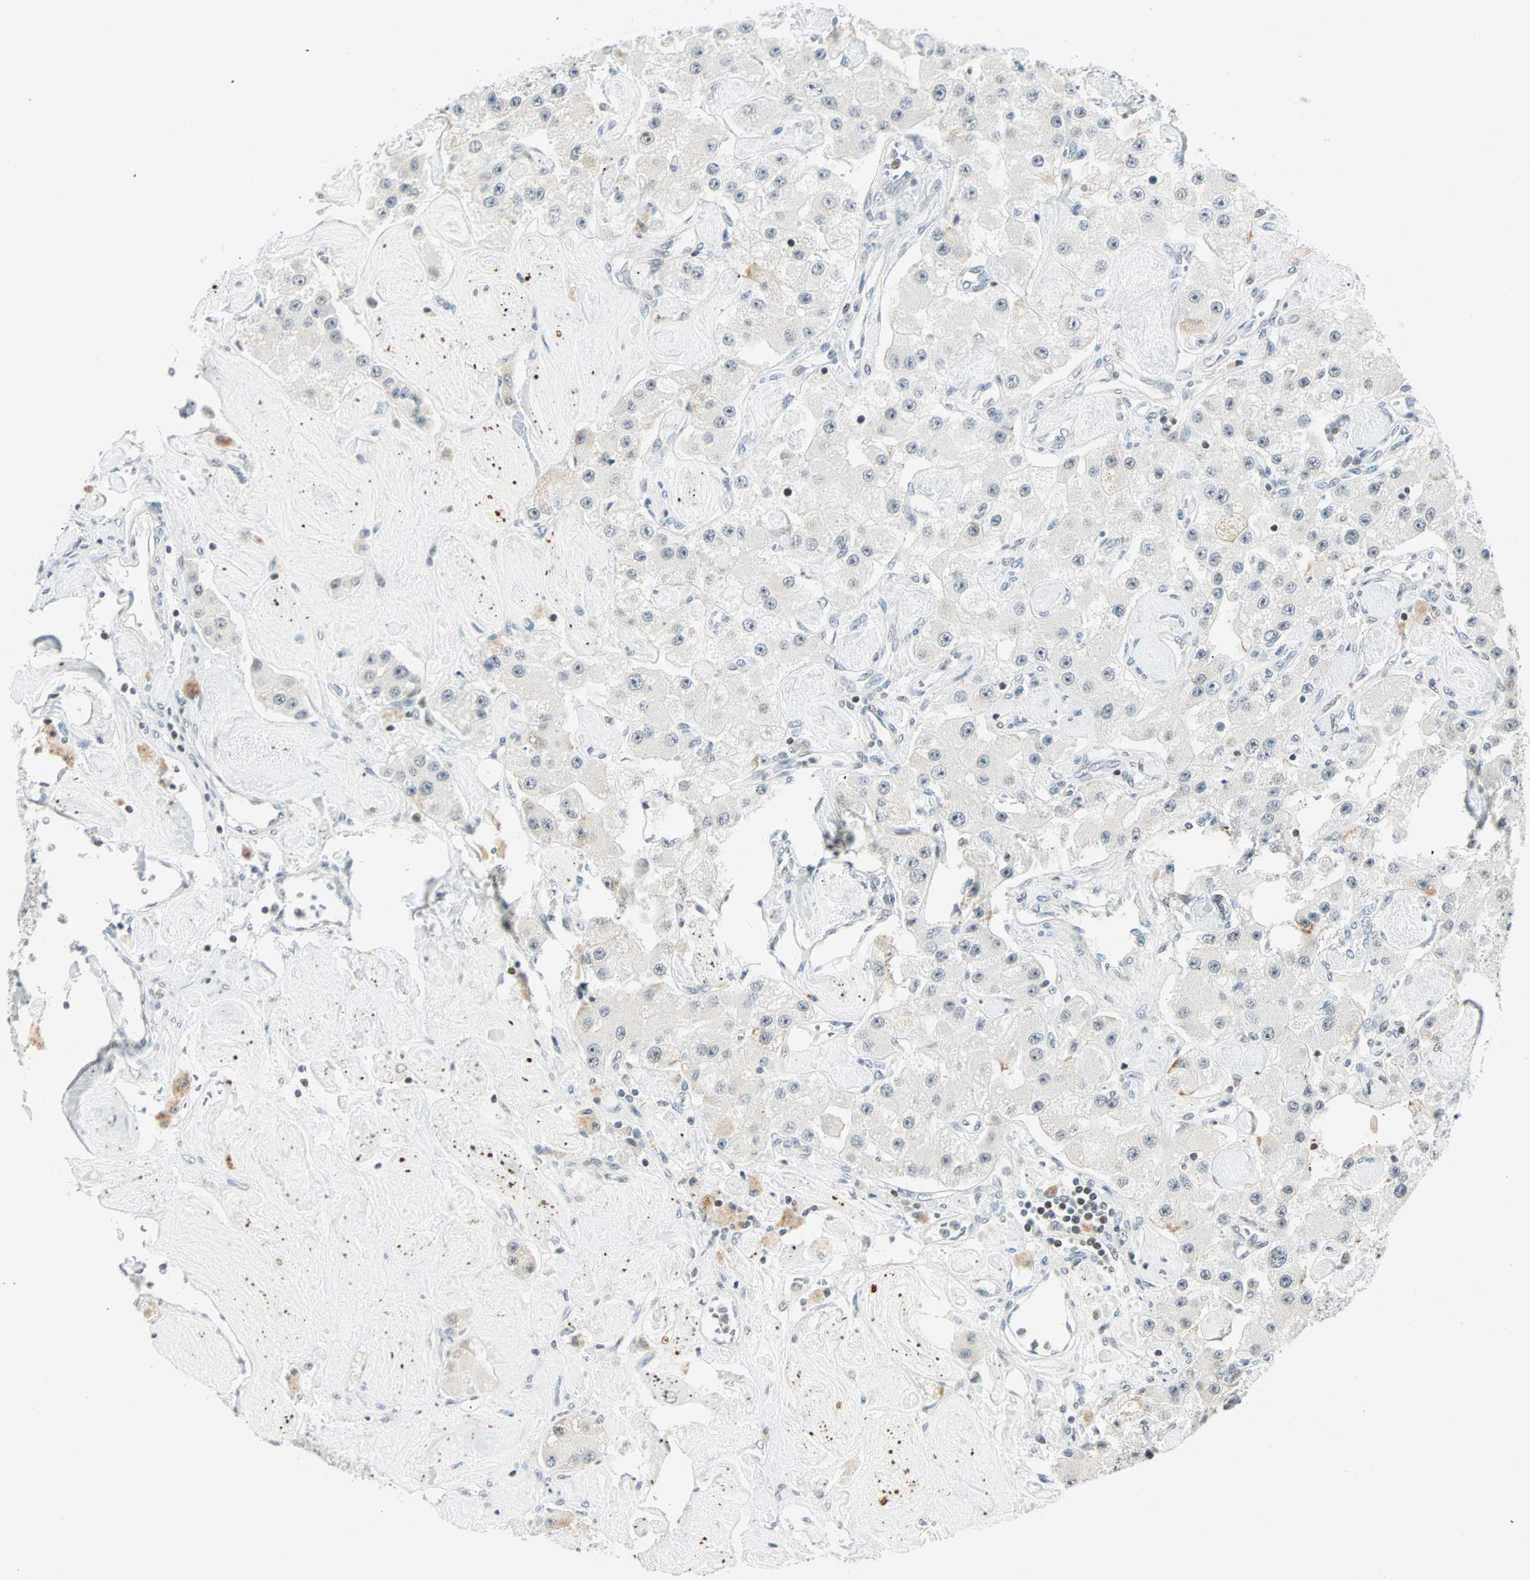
{"staining": {"intensity": "weak", "quantity": "<25%", "location": "nuclear"}, "tissue": "carcinoid", "cell_type": "Tumor cells", "image_type": "cancer", "snomed": [{"axis": "morphology", "description": "Carcinoid, malignant, NOS"}, {"axis": "topography", "description": "Pancreas"}], "caption": "A high-resolution photomicrograph shows IHC staining of malignant carcinoid, which displays no significant expression in tumor cells.", "gene": "SMAD3", "patient": {"sex": "male", "age": 41}}